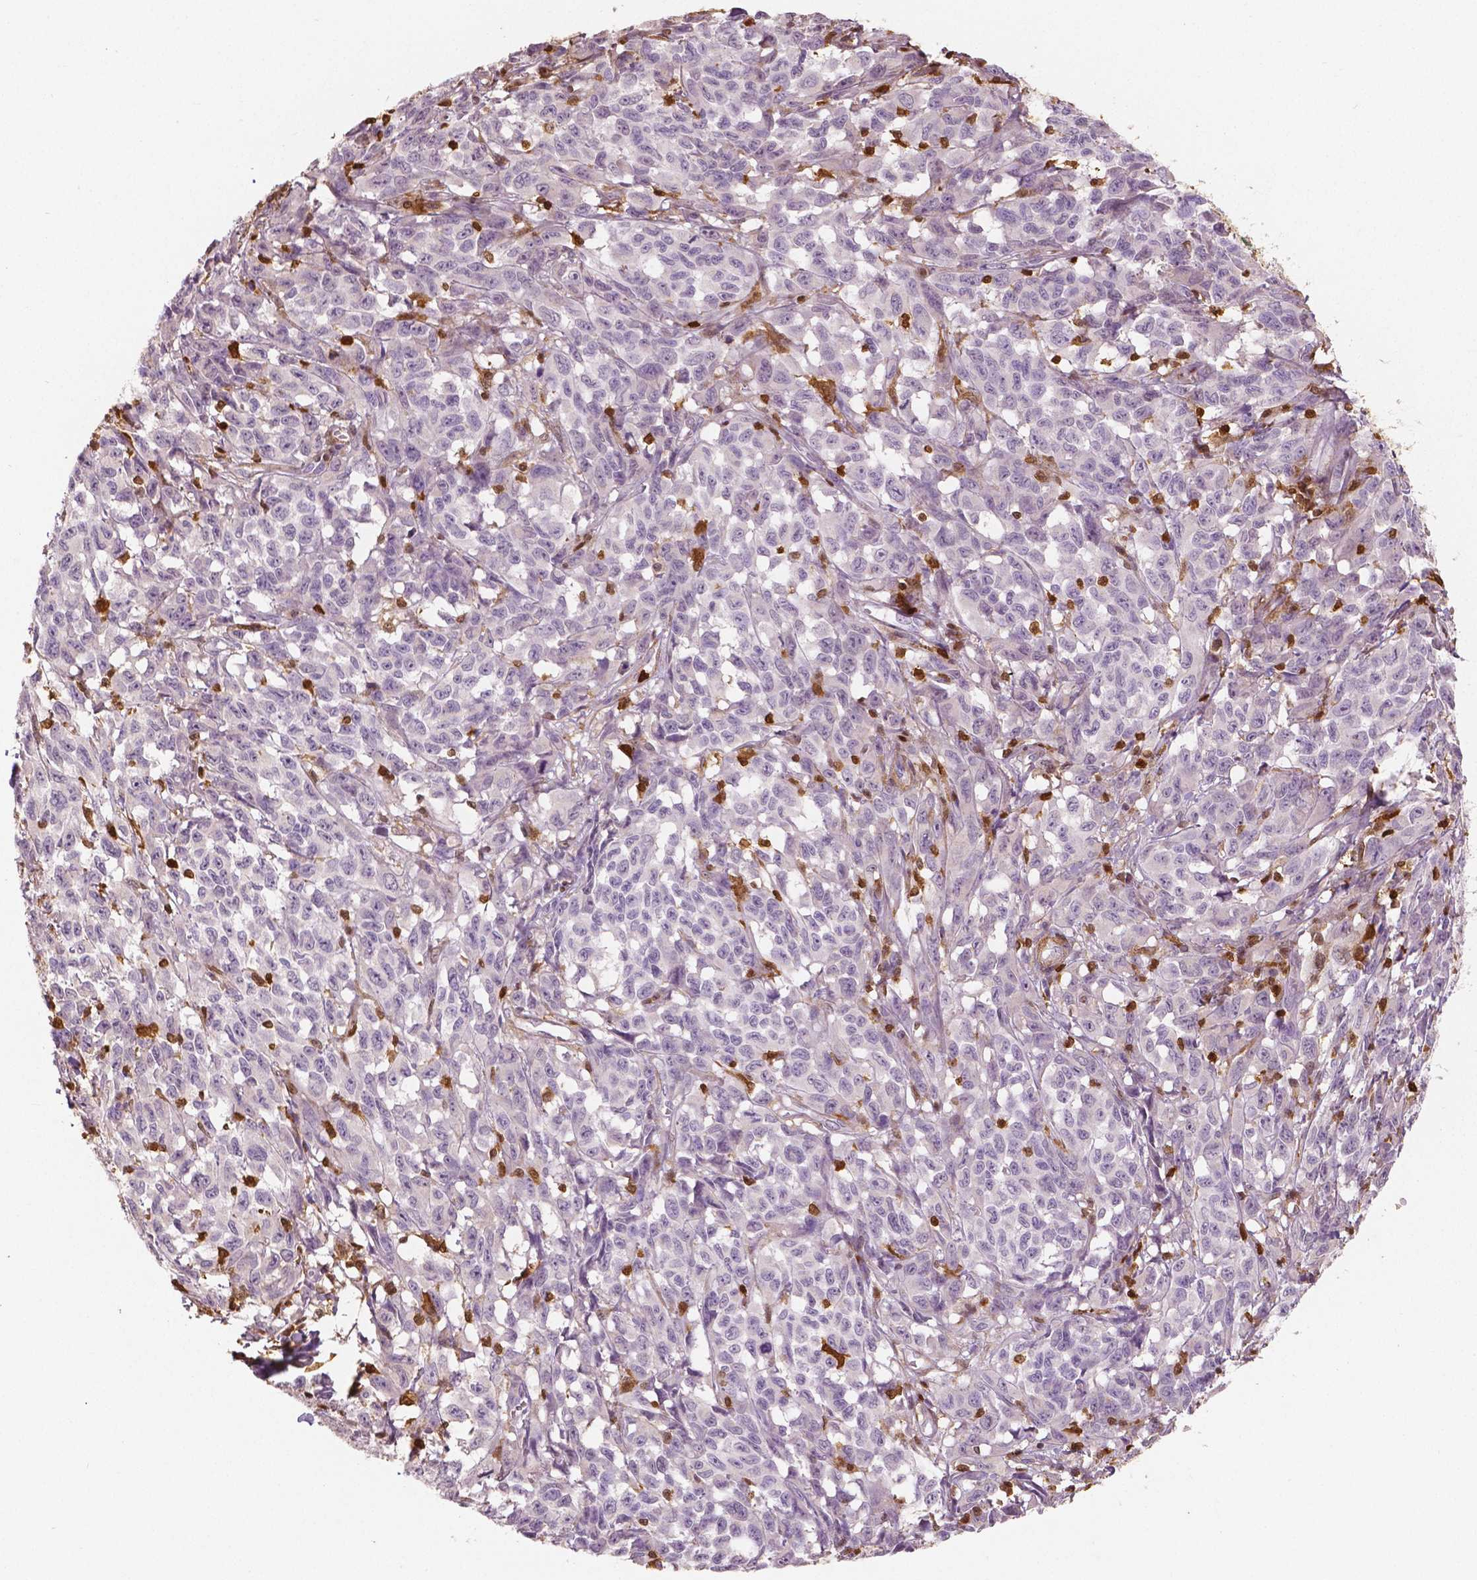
{"staining": {"intensity": "negative", "quantity": "none", "location": "none"}, "tissue": "melanoma", "cell_type": "Tumor cells", "image_type": "cancer", "snomed": [{"axis": "morphology", "description": "Malignant melanoma, NOS"}, {"axis": "topography", "description": "Vulva, labia, clitoris and Bartholin´s gland, NO"}], "caption": "This histopathology image is of malignant melanoma stained with immunohistochemistry (IHC) to label a protein in brown with the nuclei are counter-stained blue. There is no positivity in tumor cells.", "gene": "S100A4", "patient": {"sex": "female", "age": 75}}